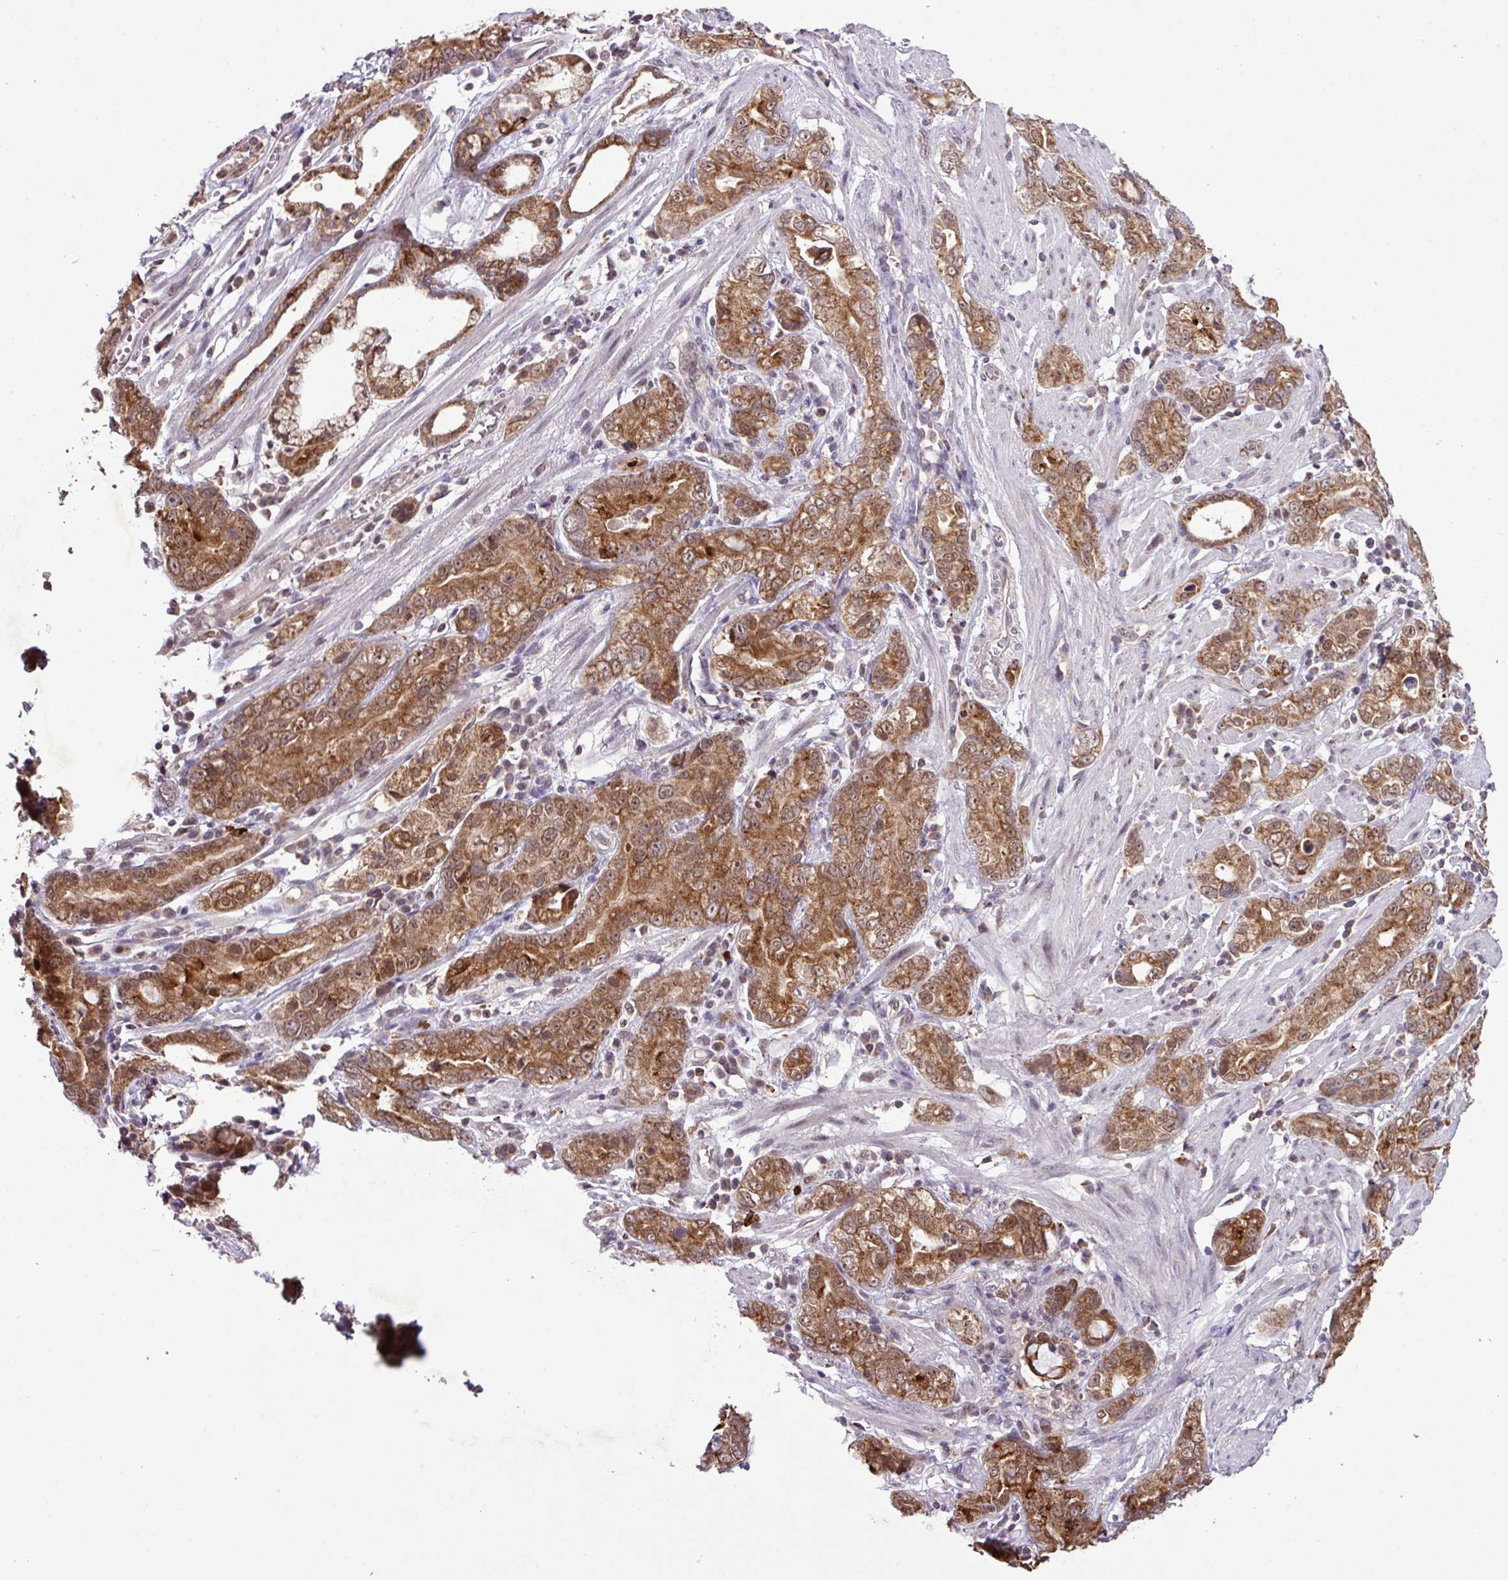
{"staining": {"intensity": "moderate", "quantity": ">75%", "location": "cytoplasmic/membranous,nuclear"}, "tissue": "stomach cancer", "cell_type": "Tumor cells", "image_type": "cancer", "snomed": [{"axis": "morphology", "description": "Adenocarcinoma, NOS"}, {"axis": "topography", "description": "Stomach"}], "caption": "Immunohistochemistry (IHC) histopathology image of neoplastic tissue: stomach cancer stained using IHC exhibits medium levels of moderate protein expression localized specifically in the cytoplasmic/membranous and nuclear of tumor cells, appearing as a cytoplasmic/membranous and nuclear brown color.", "gene": "SMCO4", "patient": {"sex": "male", "age": 55}}